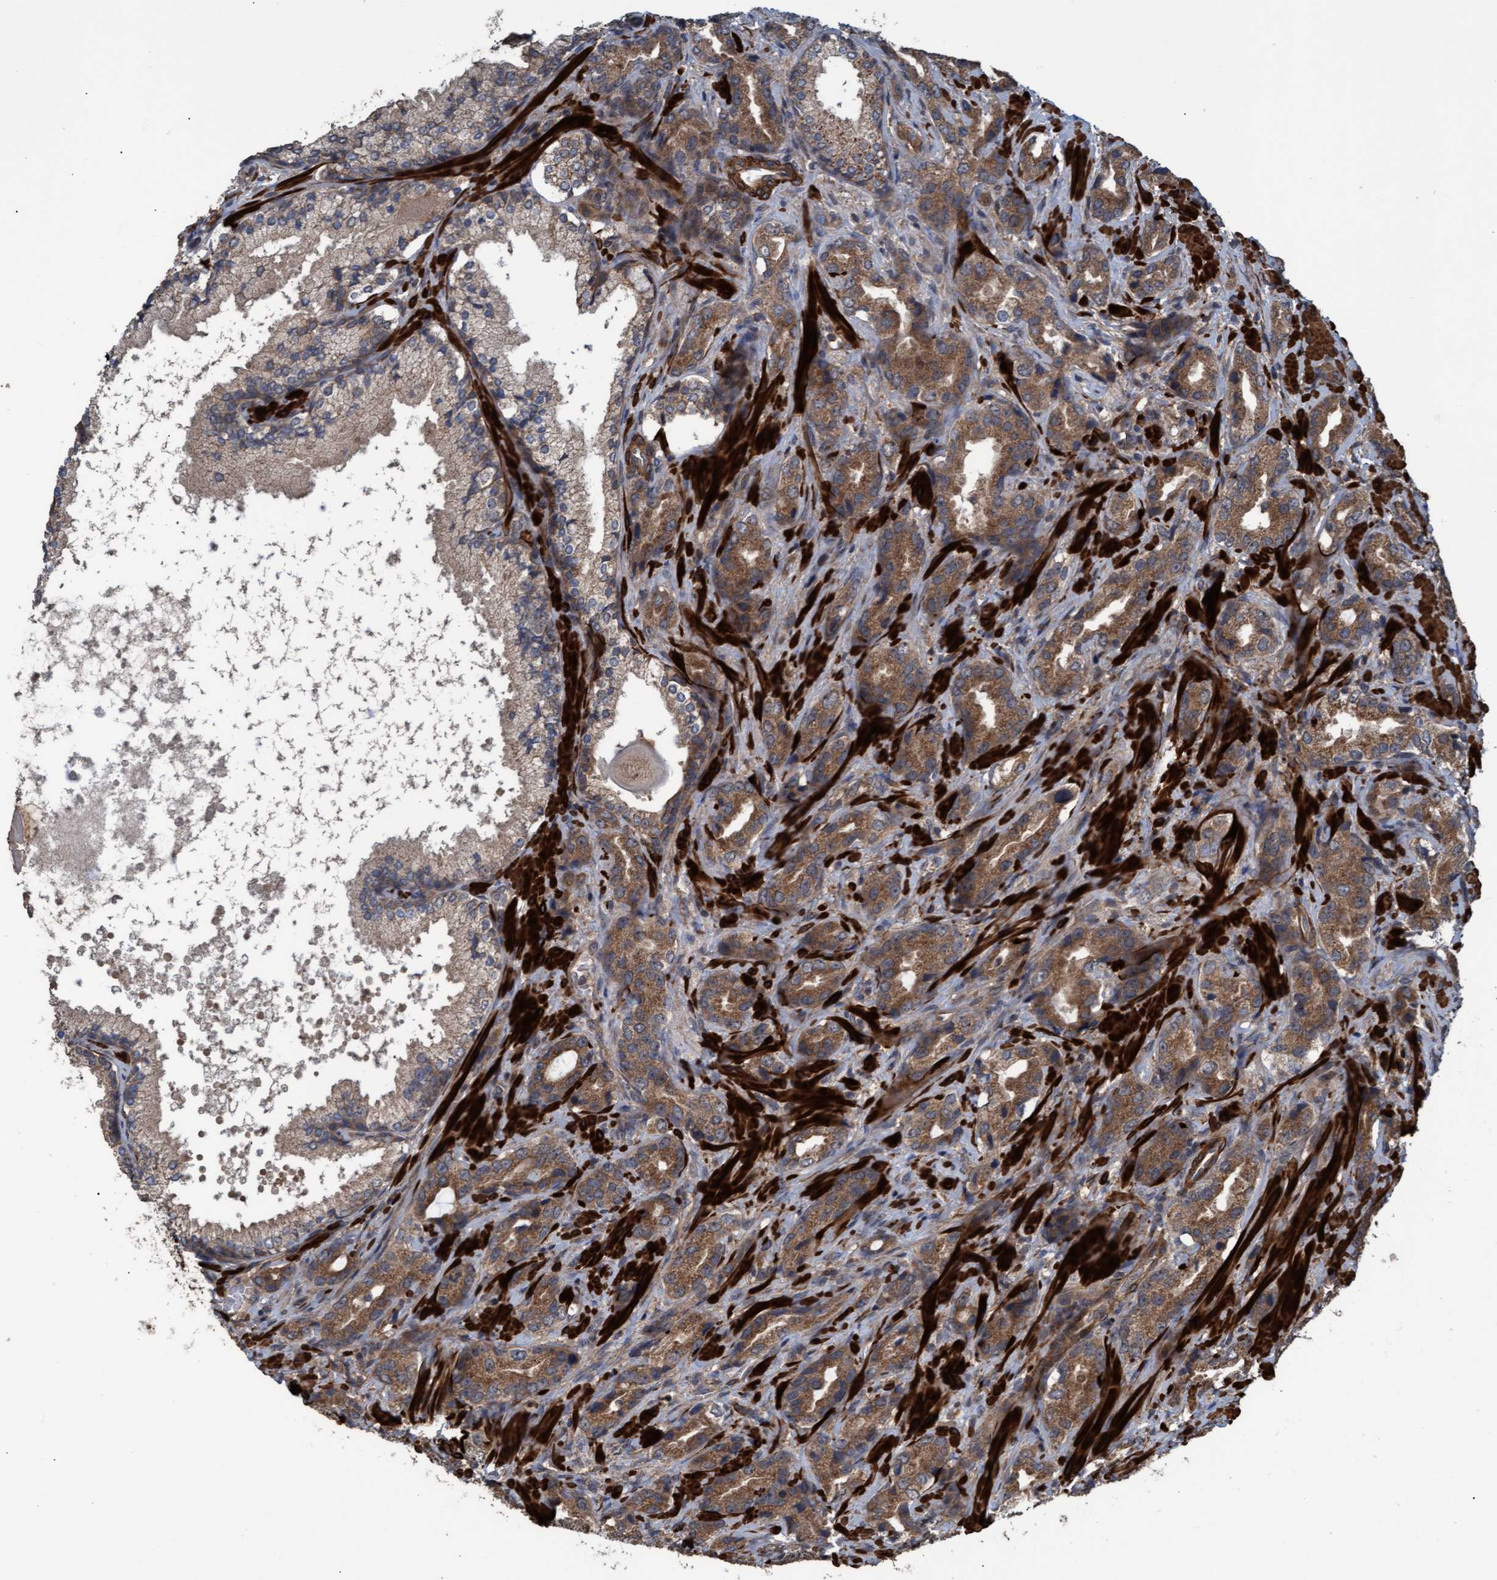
{"staining": {"intensity": "moderate", "quantity": ">75%", "location": "cytoplasmic/membranous"}, "tissue": "prostate cancer", "cell_type": "Tumor cells", "image_type": "cancer", "snomed": [{"axis": "morphology", "description": "Adenocarcinoma, High grade"}, {"axis": "topography", "description": "Prostate"}], "caption": "This is an image of immunohistochemistry (IHC) staining of prostate adenocarcinoma (high-grade), which shows moderate expression in the cytoplasmic/membranous of tumor cells.", "gene": "GGT6", "patient": {"sex": "male", "age": 63}}